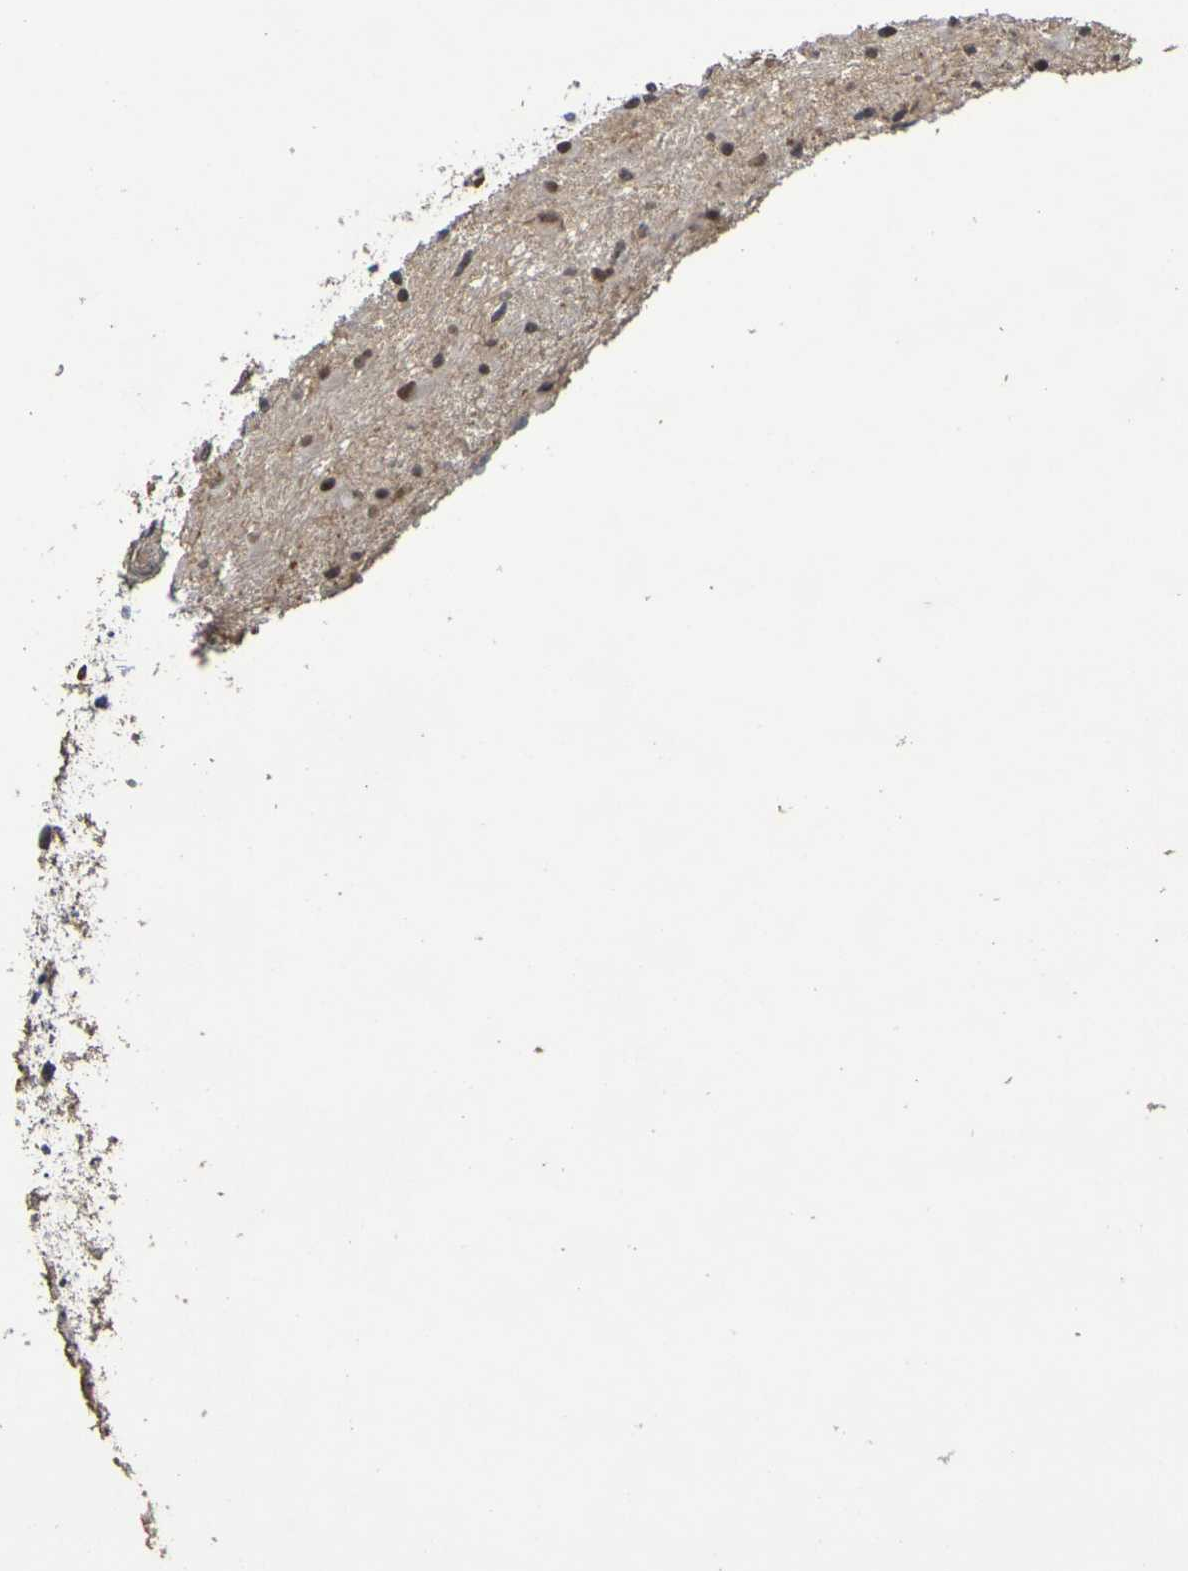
{"staining": {"intensity": "moderate", "quantity": ">75%", "location": "nuclear"}, "tissue": "glioma", "cell_type": "Tumor cells", "image_type": "cancer", "snomed": [{"axis": "morphology", "description": "Glioma, malignant, High grade"}, {"axis": "topography", "description": "Brain"}], "caption": "The immunohistochemical stain shows moderate nuclear staining in tumor cells of glioma tissue.", "gene": "TERF2", "patient": {"sex": "male", "age": 33}}